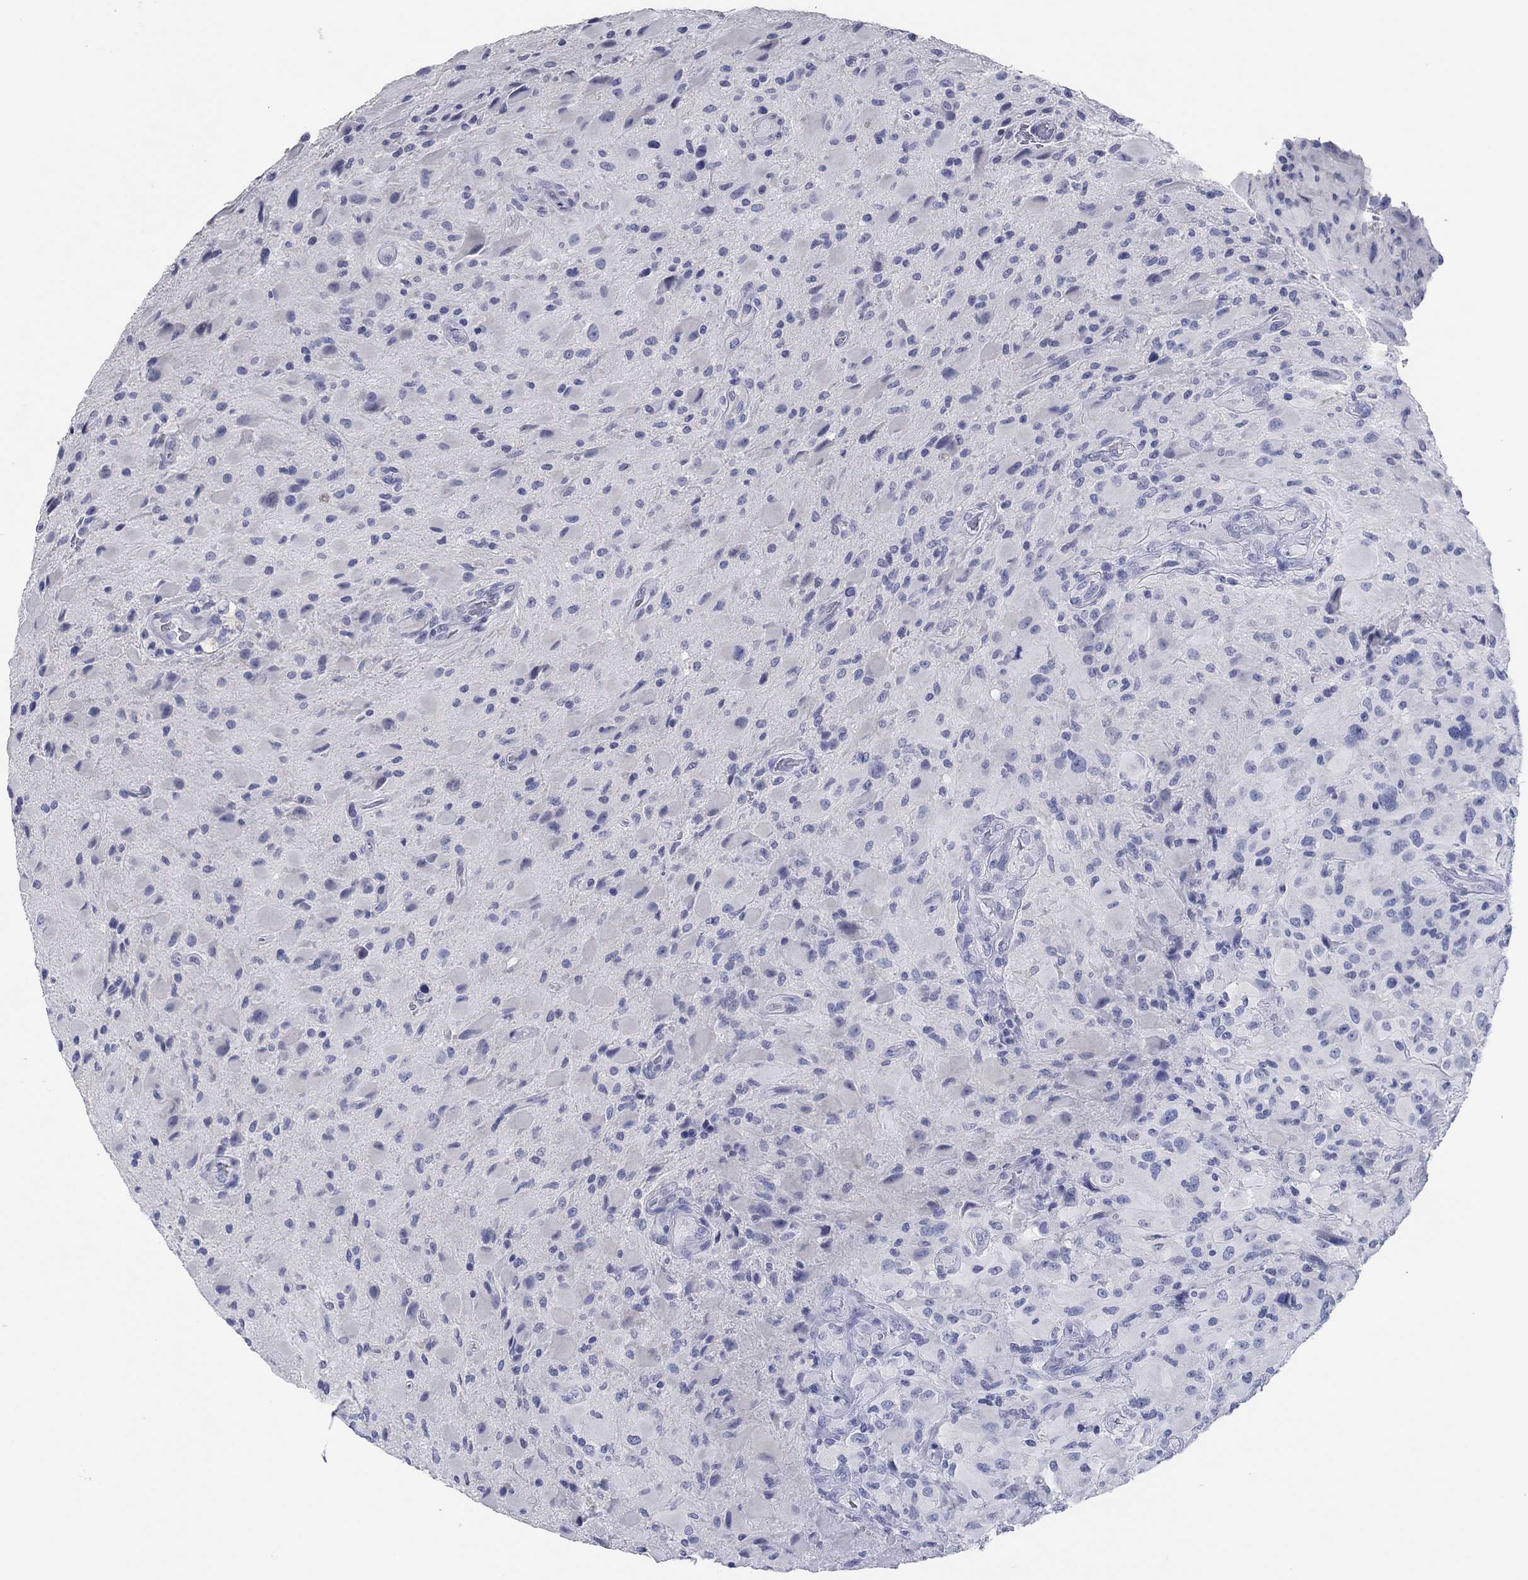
{"staining": {"intensity": "negative", "quantity": "none", "location": "none"}, "tissue": "glioma", "cell_type": "Tumor cells", "image_type": "cancer", "snomed": [{"axis": "morphology", "description": "Glioma, malignant, High grade"}, {"axis": "topography", "description": "Cerebral cortex"}], "caption": "Immunohistochemical staining of human high-grade glioma (malignant) reveals no significant positivity in tumor cells.", "gene": "POU5F1", "patient": {"sex": "male", "age": 35}}